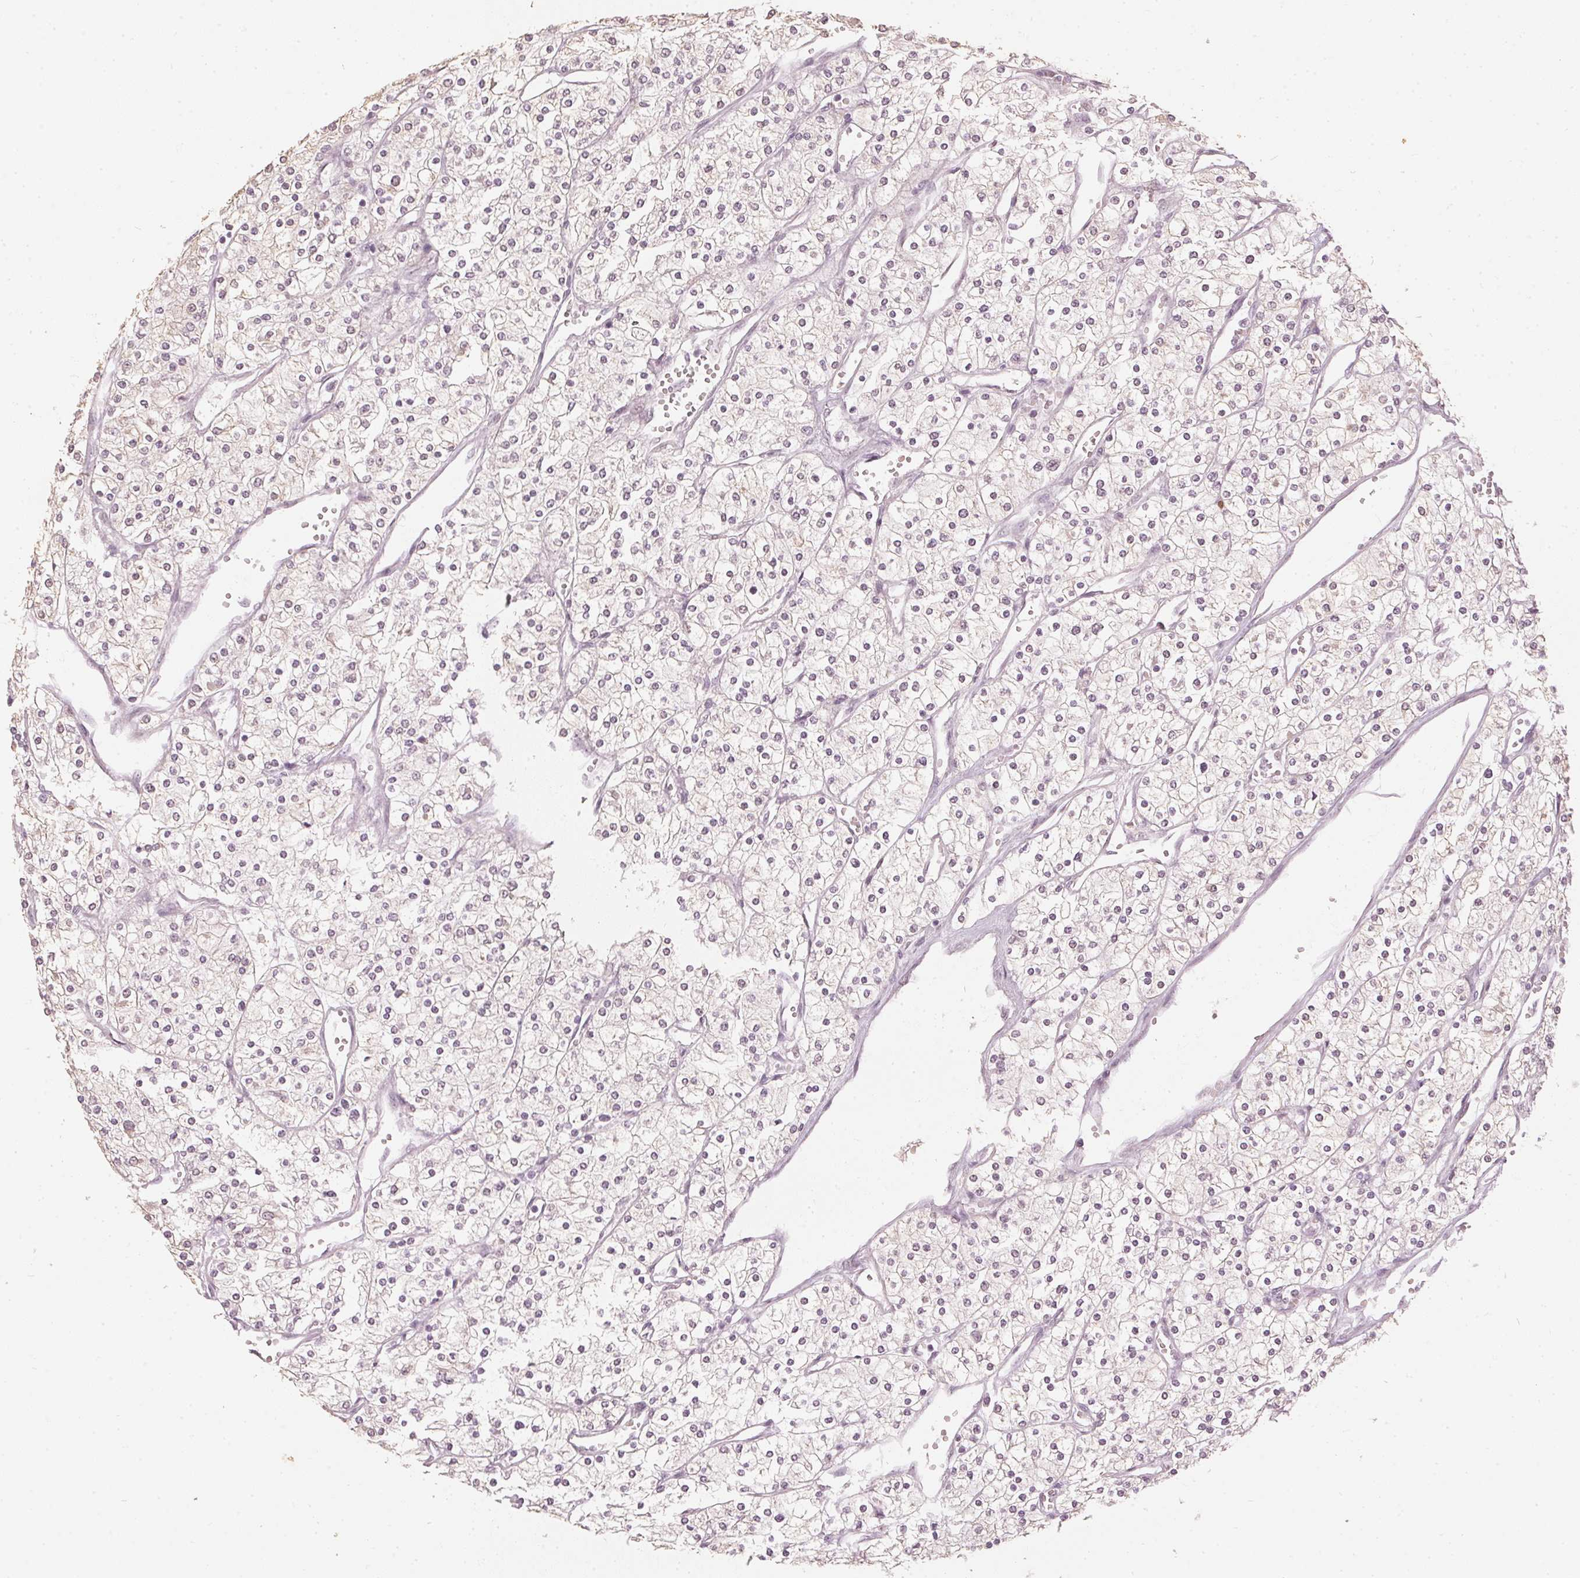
{"staining": {"intensity": "negative", "quantity": "none", "location": "none"}, "tissue": "renal cancer", "cell_type": "Tumor cells", "image_type": "cancer", "snomed": [{"axis": "morphology", "description": "Adenocarcinoma, NOS"}, {"axis": "topography", "description": "Kidney"}], "caption": "Immunohistochemistry of adenocarcinoma (renal) demonstrates no staining in tumor cells.", "gene": "SLC39A3", "patient": {"sex": "male", "age": 80}}